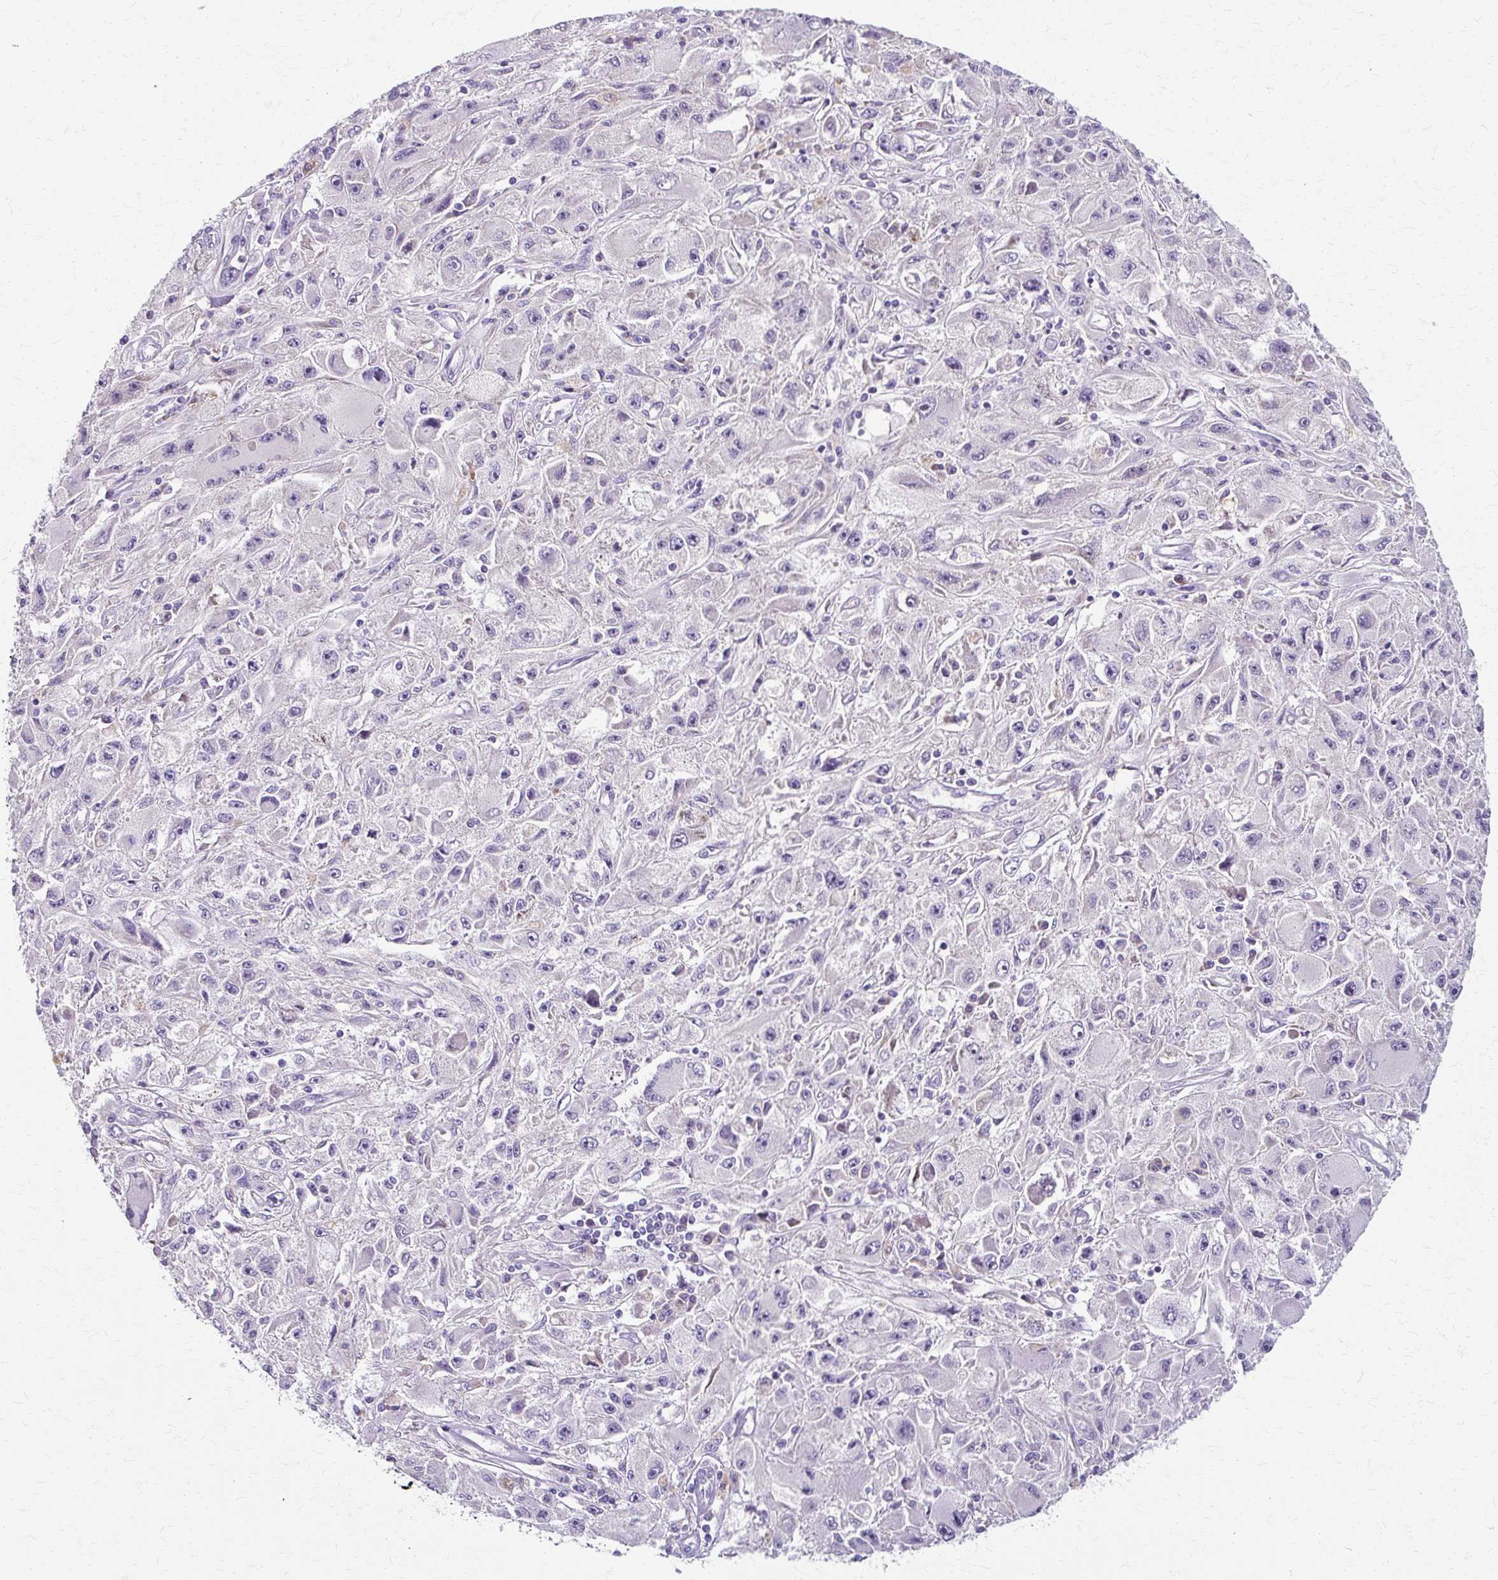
{"staining": {"intensity": "negative", "quantity": "none", "location": "none"}, "tissue": "melanoma", "cell_type": "Tumor cells", "image_type": "cancer", "snomed": [{"axis": "morphology", "description": "Malignant melanoma, Metastatic site"}, {"axis": "topography", "description": "Skin"}], "caption": "Immunohistochemistry (IHC) of melanoma demonstrates no staining in tumor cells.", "gene": "ZNF555", "patient": {"sex": "male", "age": 53}}